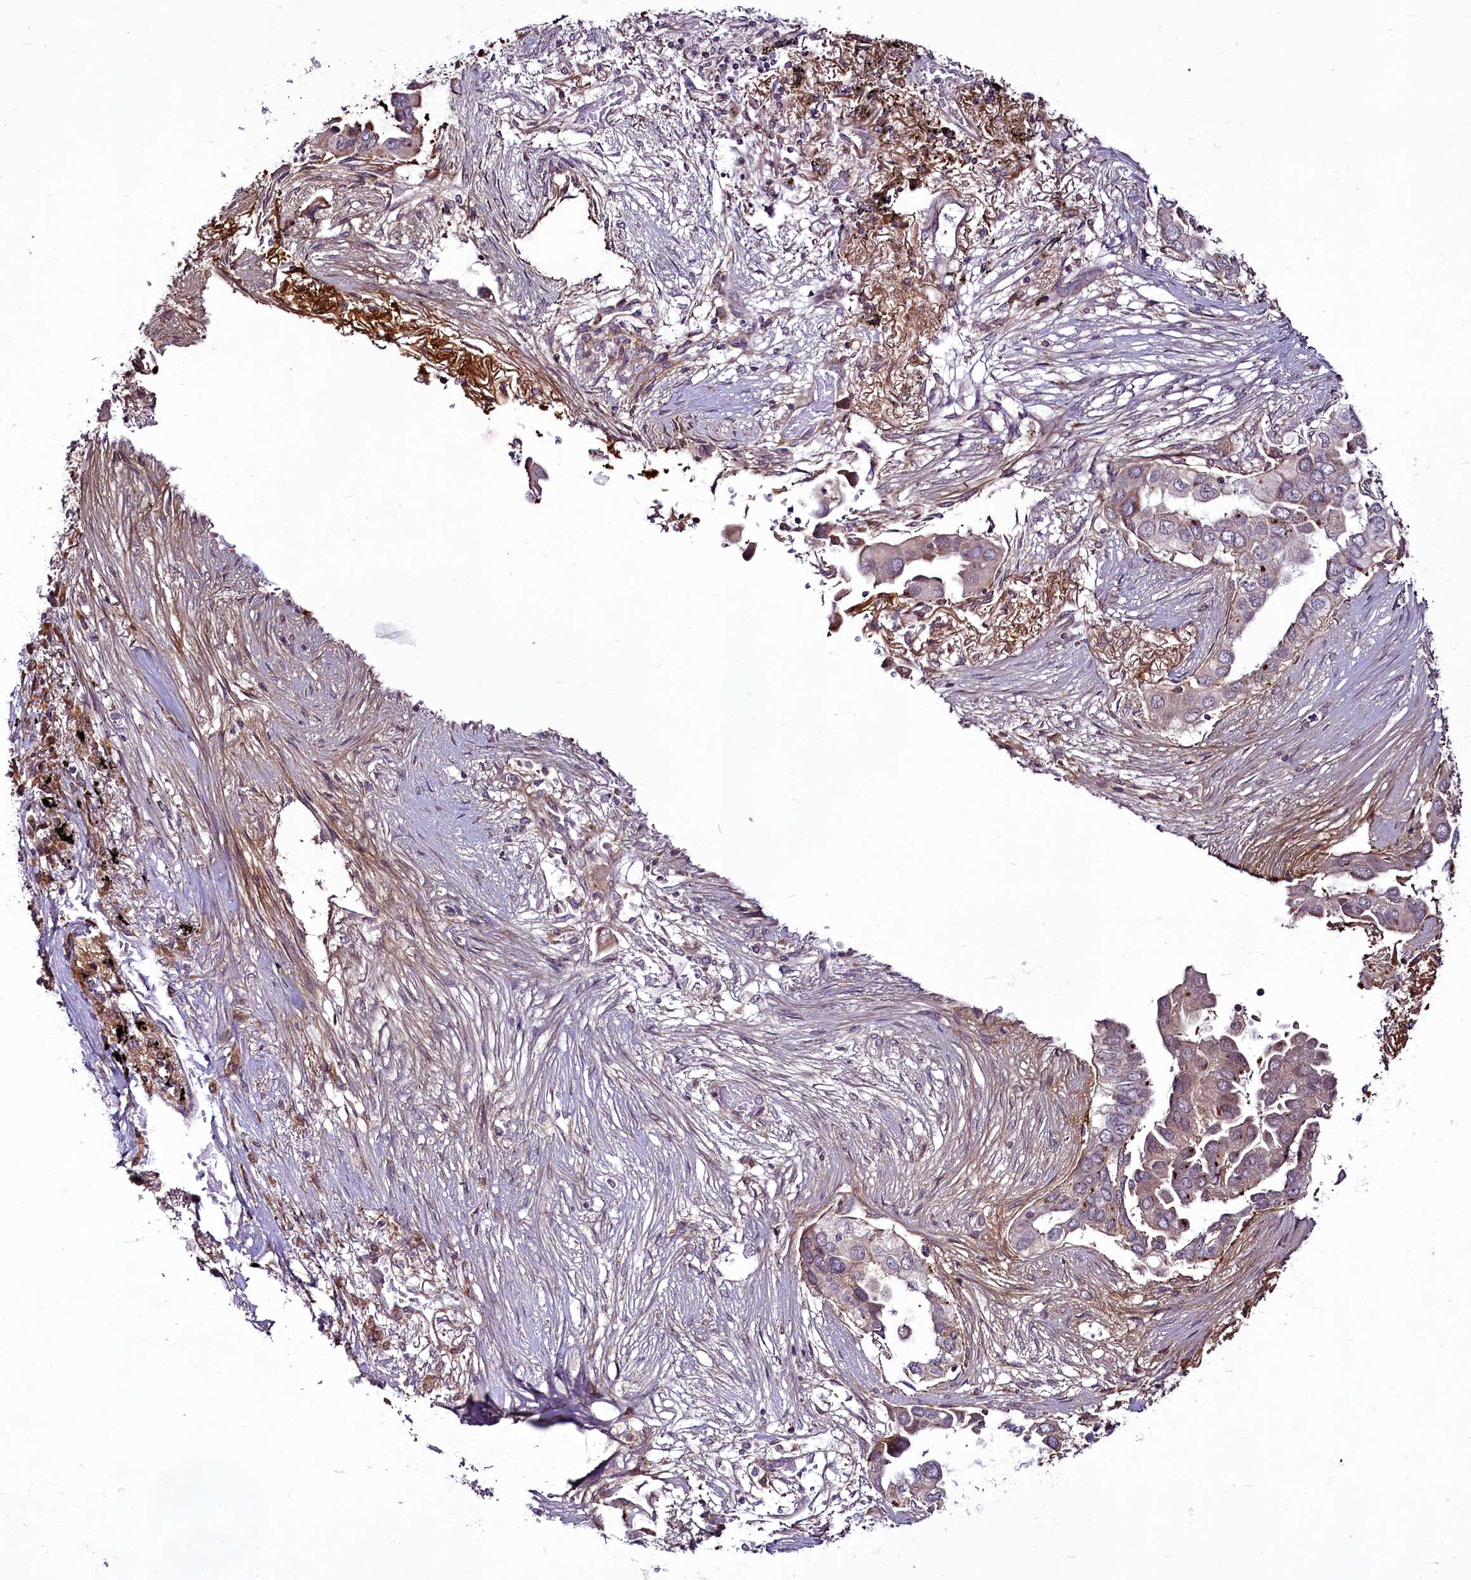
{"staining": {"intensity": "negative", "quantity": "none", "location": "none"}, "tissue": "lung cancer", "cell_type": "Tumor cells", "image_type": "cancer", "snomed": [{"axis": "morphology", "description": "Adenocarcinoma, NOS"}, {"axis": "topography", "description": "Lung"}], "caption": "DAB (3,3'-diaminobenzidine) immunohistochemical staining of human lung adenocarcinoma demonstrates no significant expression in tumor cells.", "gene": "RSBN1", "patient": {"sex": "female", "age": 76}}